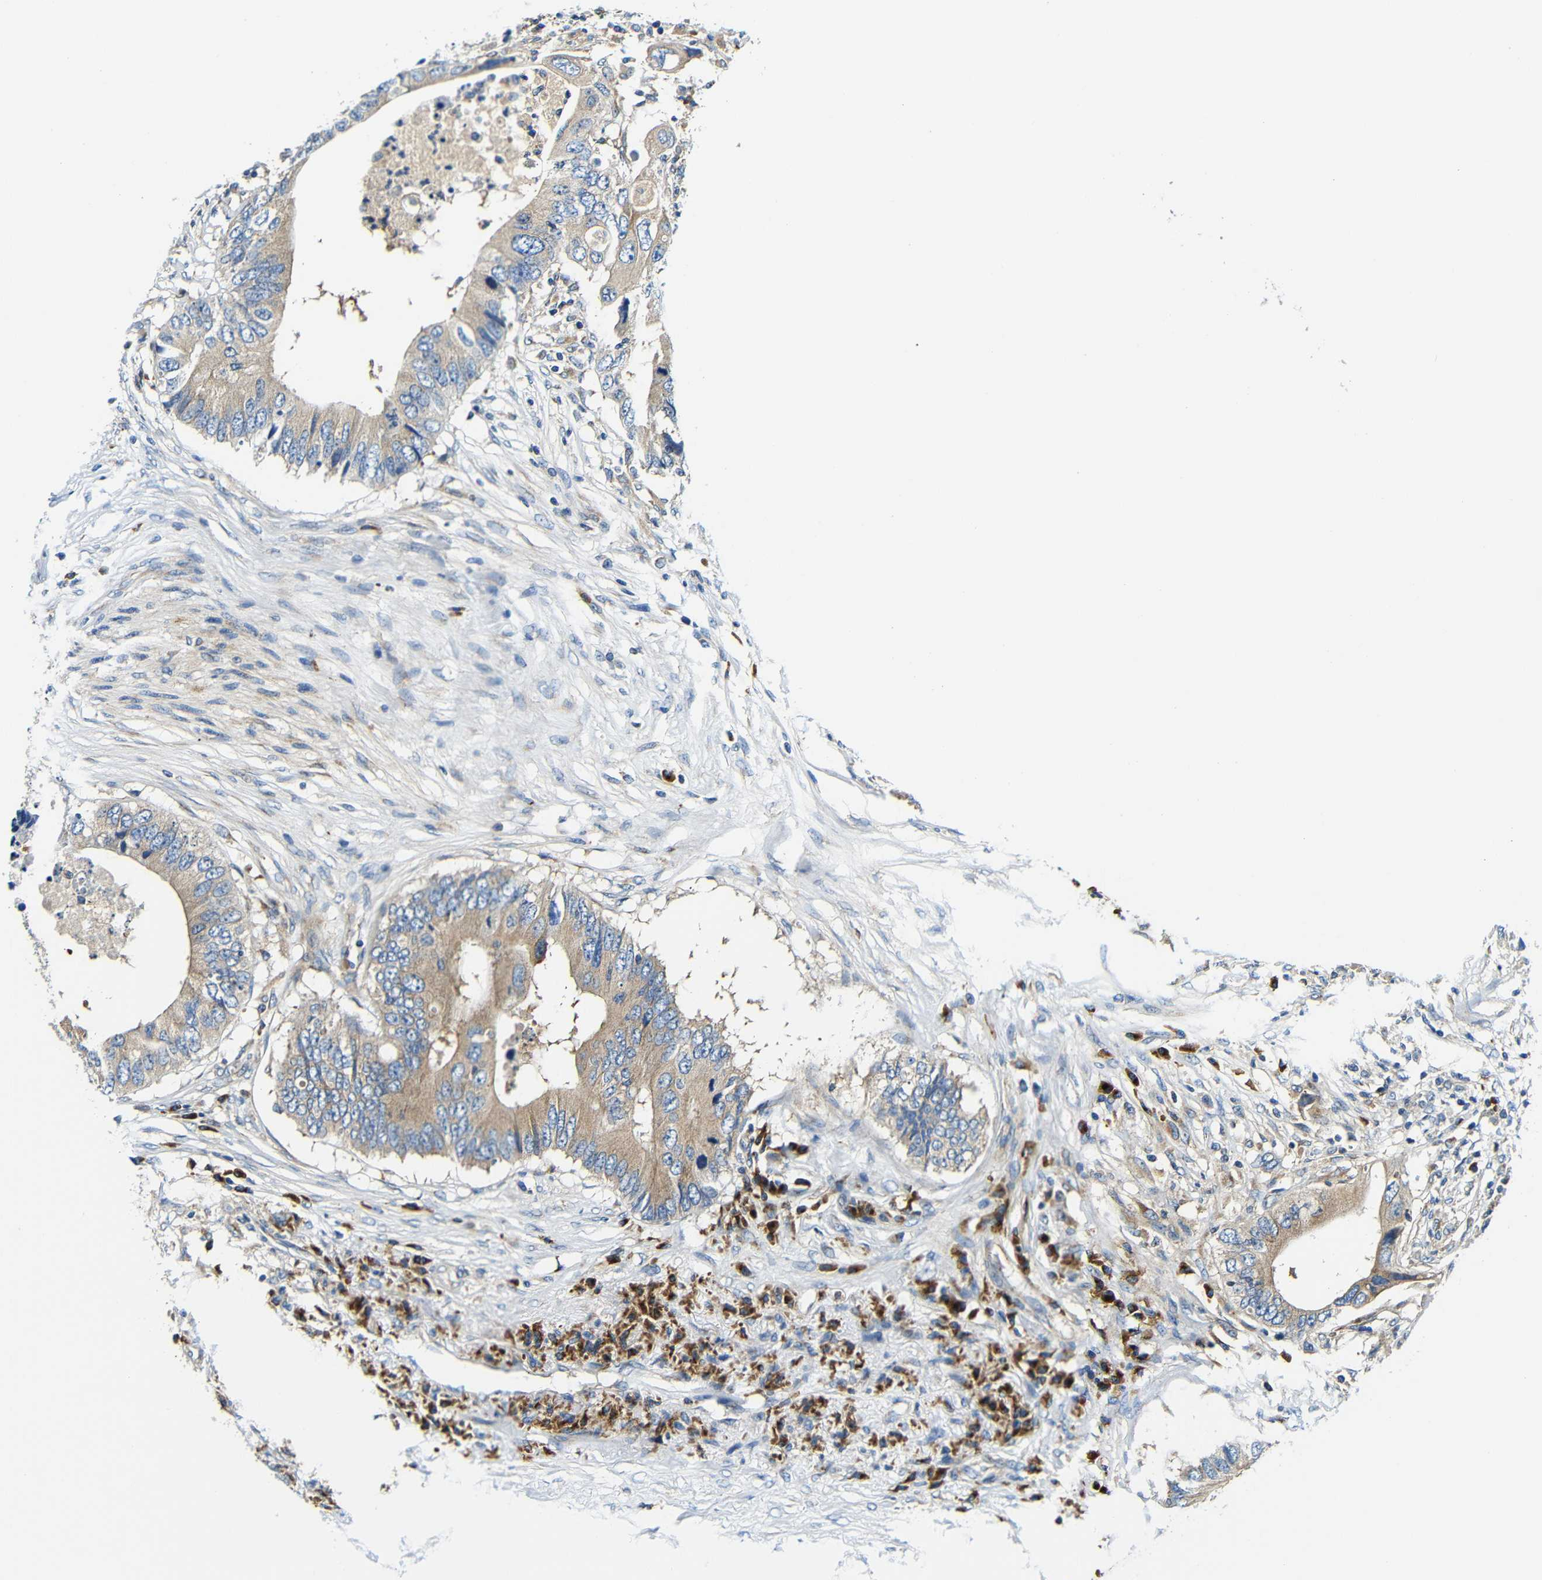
{"staining": {"intensity": "weak", "quantity": ">75%", "location": "cytoplasmic/membranous"}, "tissue": "colorectal cancer", "cell_type": "Tumor cells", "image_type": "cancer", "snomed": [{"axis": "morphology", "description": "Adenocarcinoma, NOS"}, {"axis": "topography", "description": "Colon"}], "caption": "Immunohistochemistry image of neoplastic tissue: colorectal cancer (adenocarcinoma) stained using immunohistochemistry displays low levels of weak protein expression localized specifically in the cytoplasmic/membranous of tumor cells, appearing as a cytoplasmic/membranous brown color.", "gene": "USO1", "patient": {"sex": "male", "age": 71}}